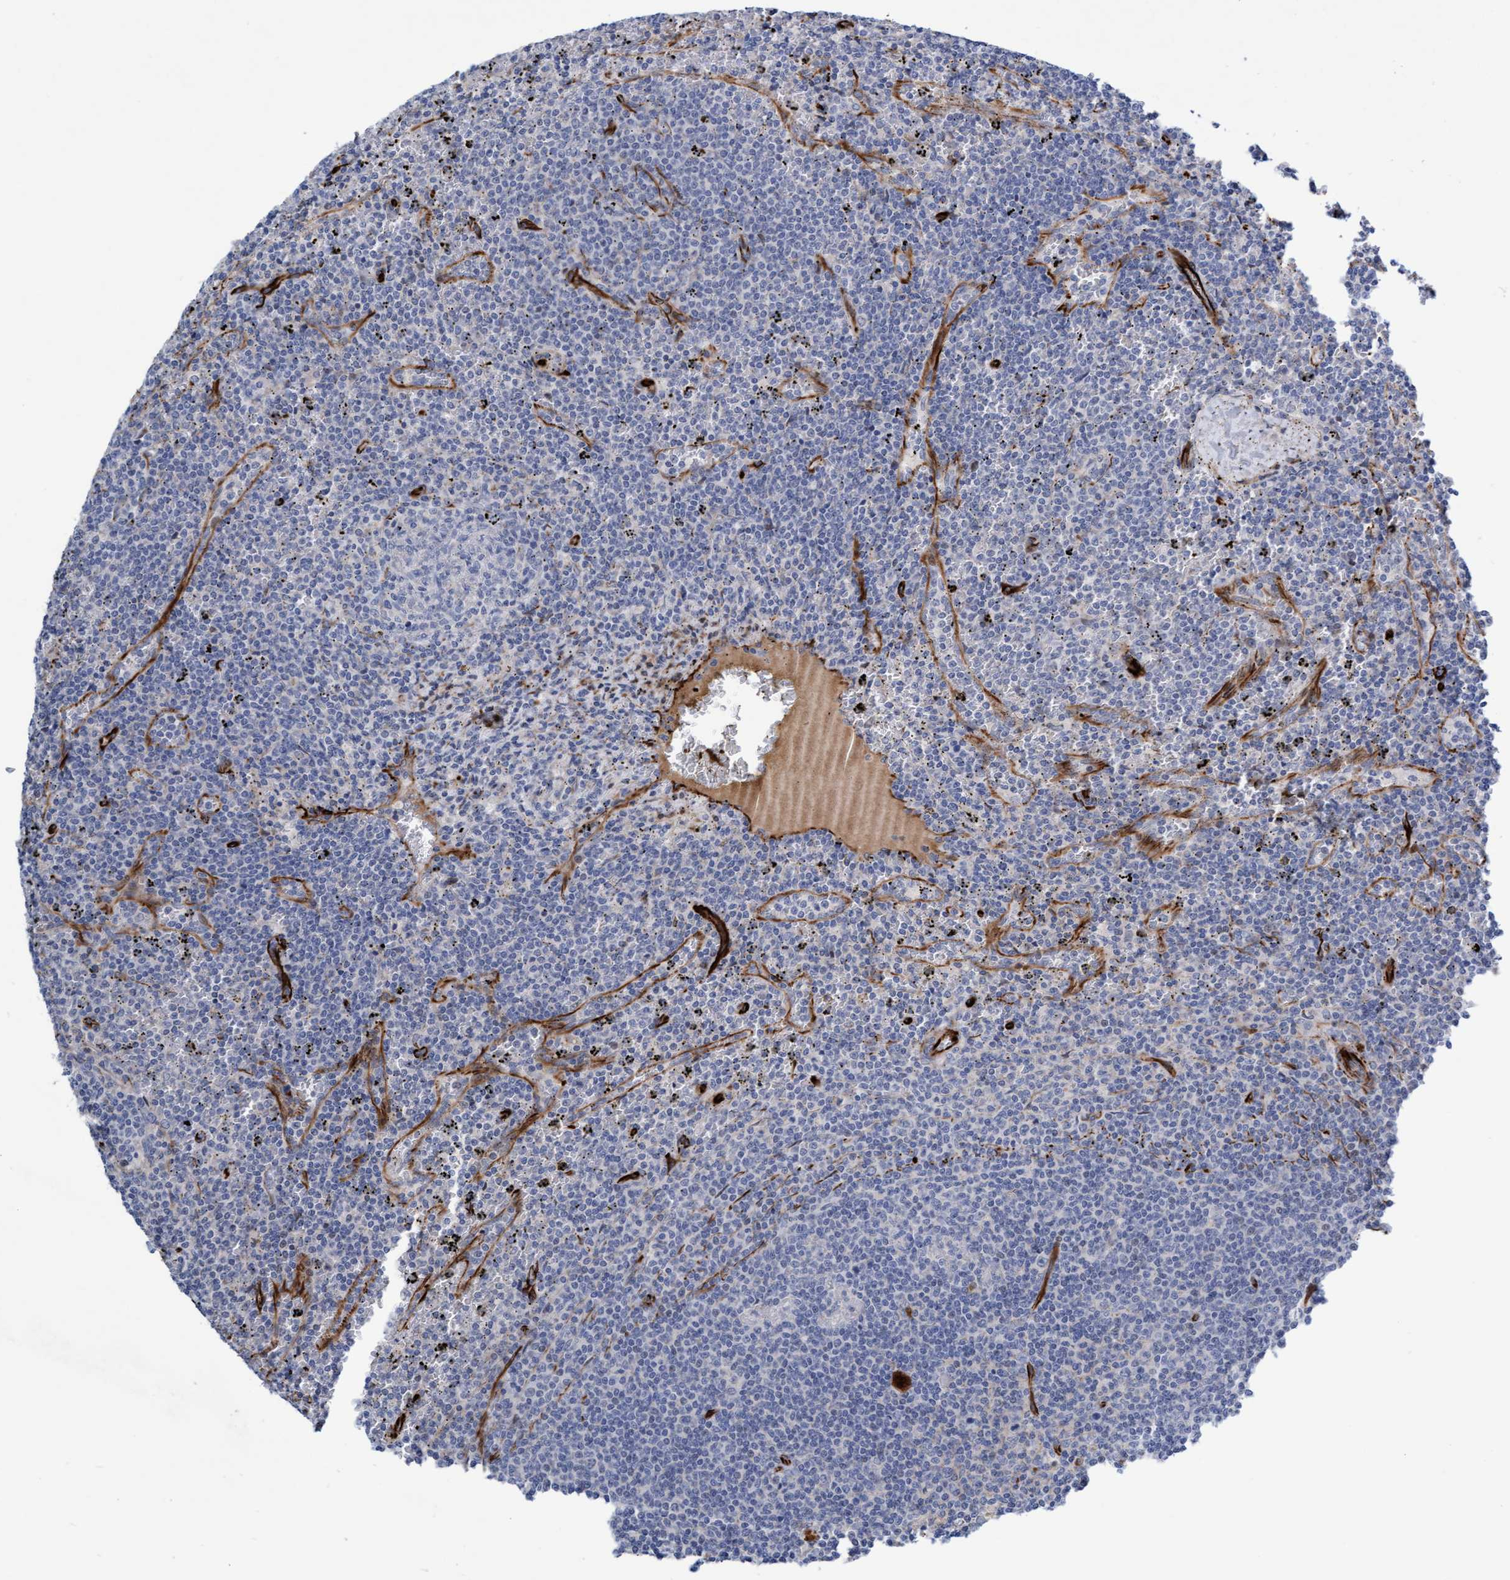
{"staining": {"intensity": "negative", "quantity": "none", "location": "none"}, "tissue": "lymphoma", "cell_type": "Tumor cells", "image_type": "cancer", "snomed": [{"axis": "morphology", "description": "Malignant lymphoma, non-Hodgkin's type, Low grade"}, {"axis": "topography", "description": "Spleen"}], "caption": "Photomicrograph shows no protein staining in tumor cells of malignant lymphoma, non-Hodgkin's type (low-grade) tissue.", "gene": "POLG2", "patient": {"sex": "female", "age": 50}}